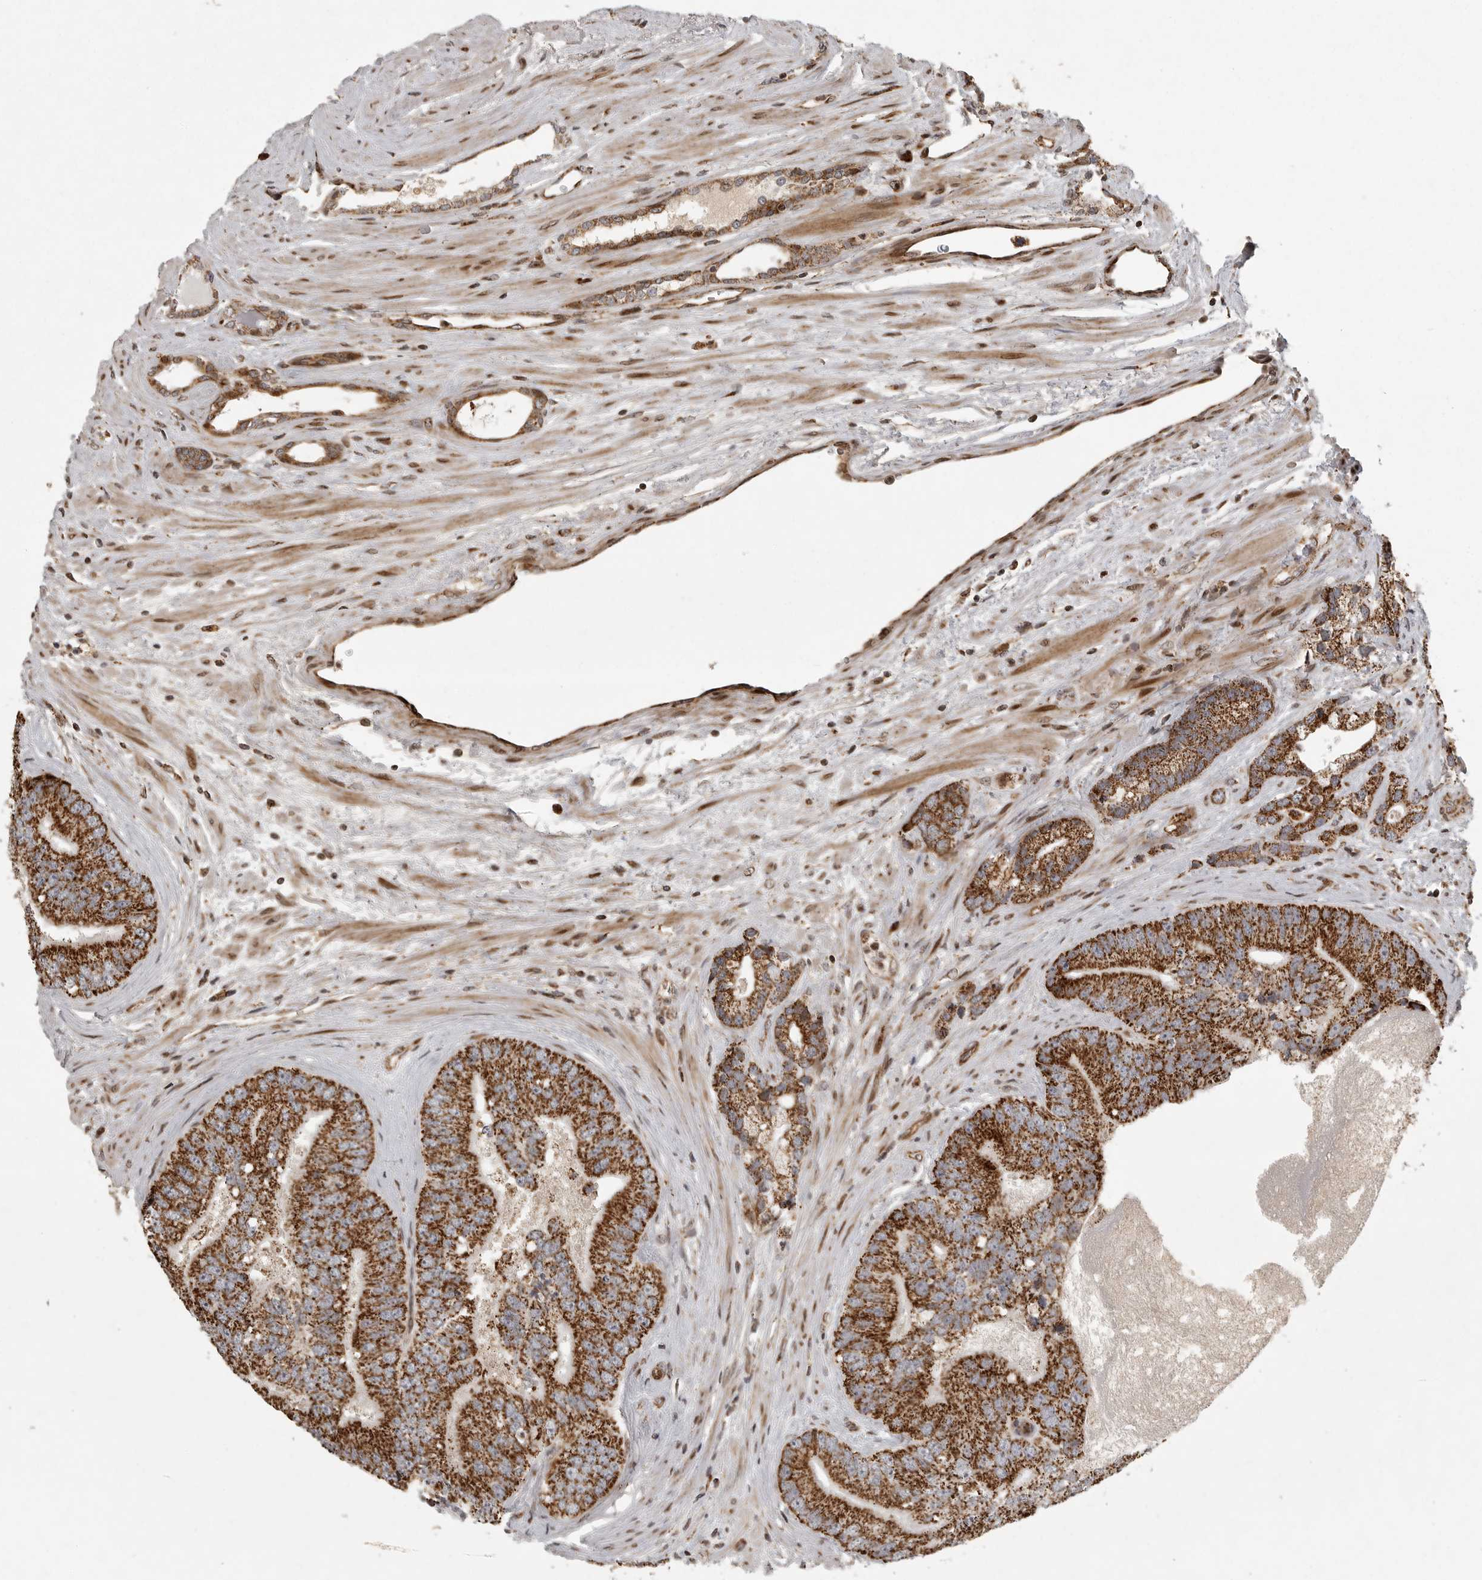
{"staining": {"intensity": "strong", "quantity": ">75%", "location": "cytoplasmic/membranous"}, "tissue": "prostate cancer", "cell_type": "Tumor cells", "image_type": "cancer", "snomed": [{"axis": "morphology", "description": "Adenocarcinoma, High grade"}, {"axis": "topography", "description": "Prostate"}], "caption": "Brown immunohistochemical staining in adenocarcinoma (high-grade) (prostate) demonstrates strong cytoplasmic/membranous staining in about >75% of tumor cells.", "gene": "NARS2", "patient": {"sex": "male", "age": 70}}